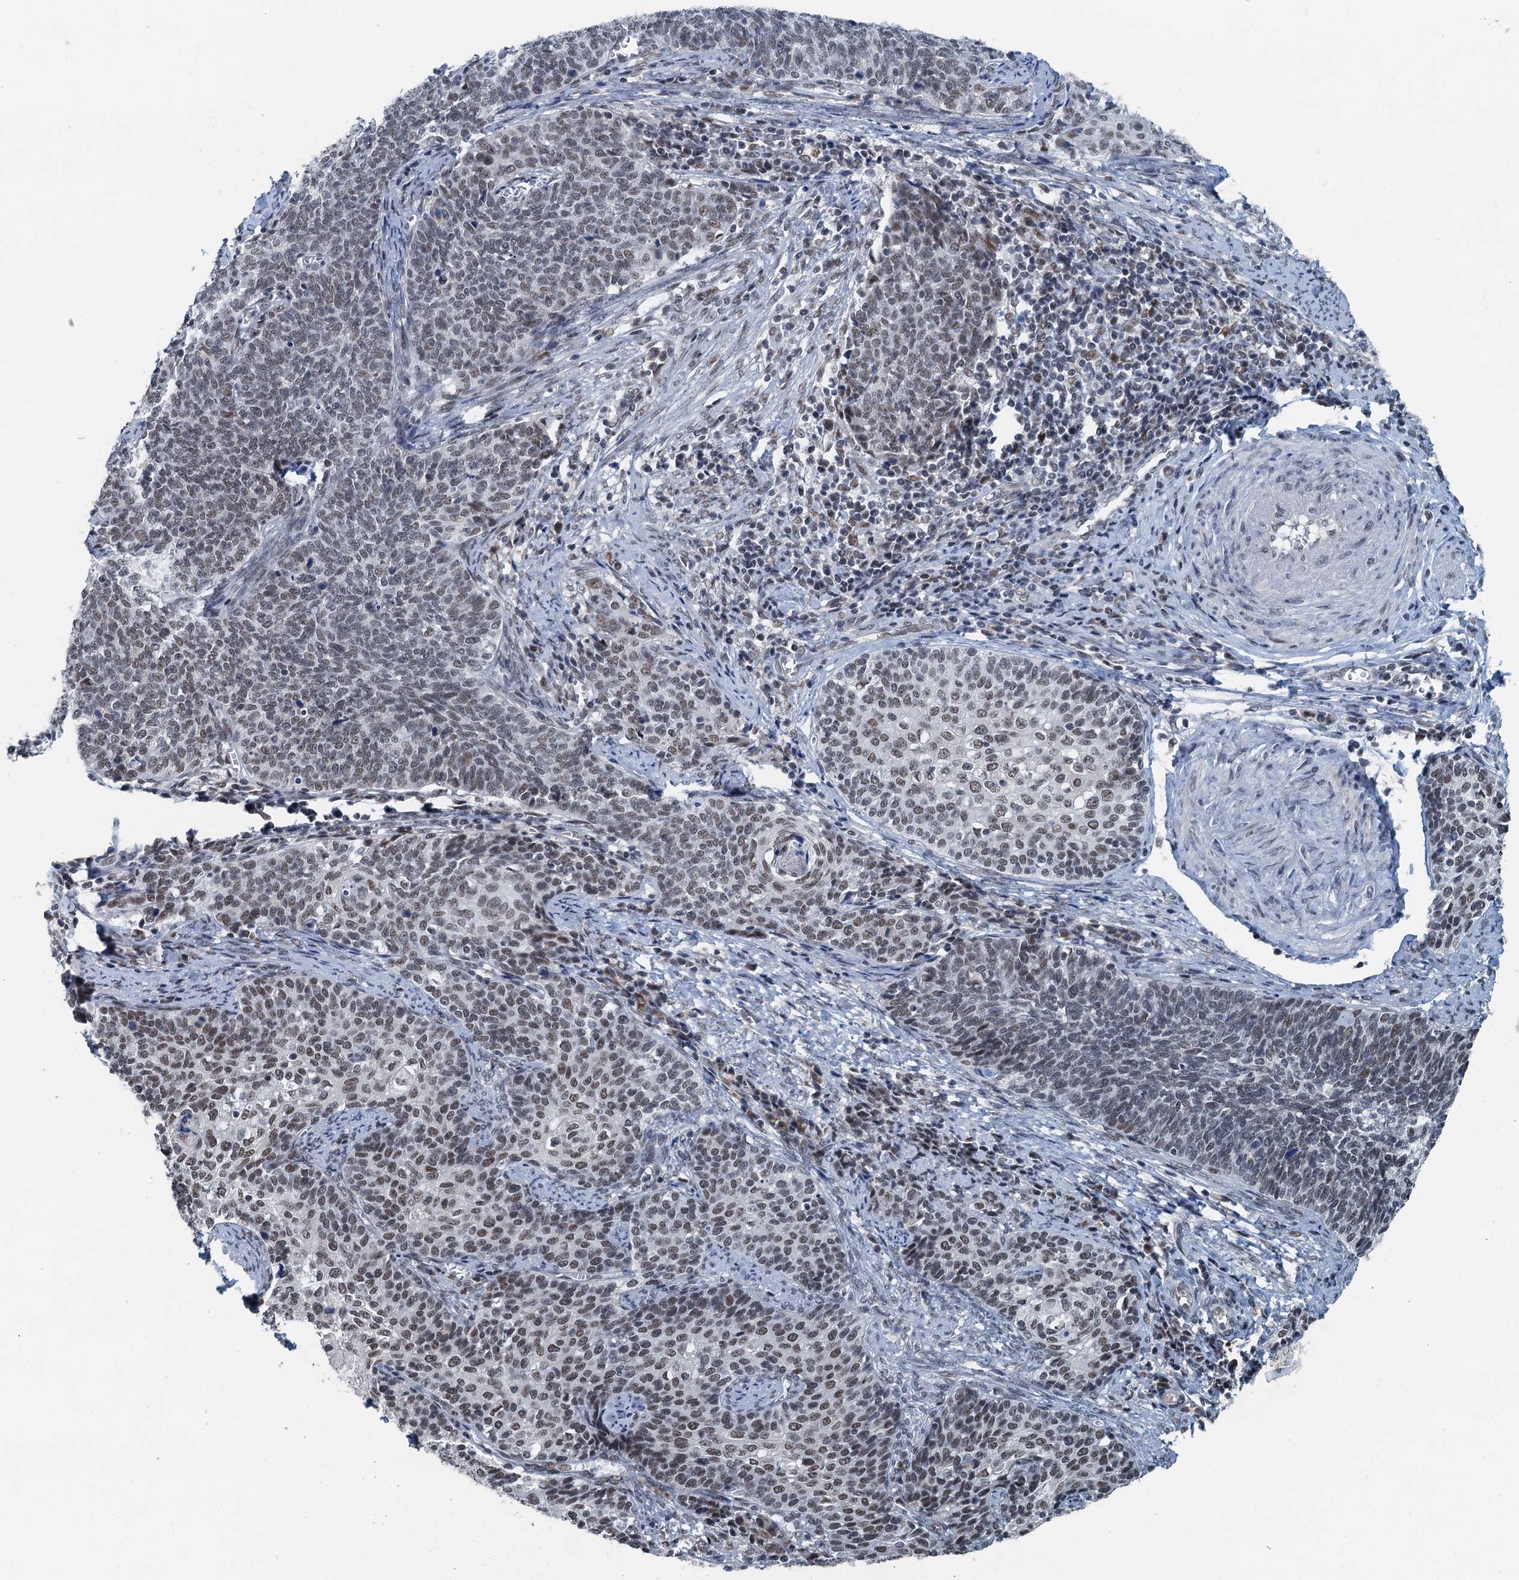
{"staining": {"intensity": "weak", "quantity": ">75%", "location": "nuclear"}, "tissue": "cervical cancer", "cell_type": "Tumor cells", "image_type": "cancer", "snomed": [{"axis": "morphology", "description": "Squamous cell carcinoma, NOS"}, {"axis": "topography", "description": "Cervix"}], "caption": "Protein staining by immunohistochemistry (IHC) exhibits weak nuclear expression in about >75% of tumor cells in cervical squamous cell carcinoma.", "gene": "MTA3", "patient": {"sex": "female", "age": 39}}